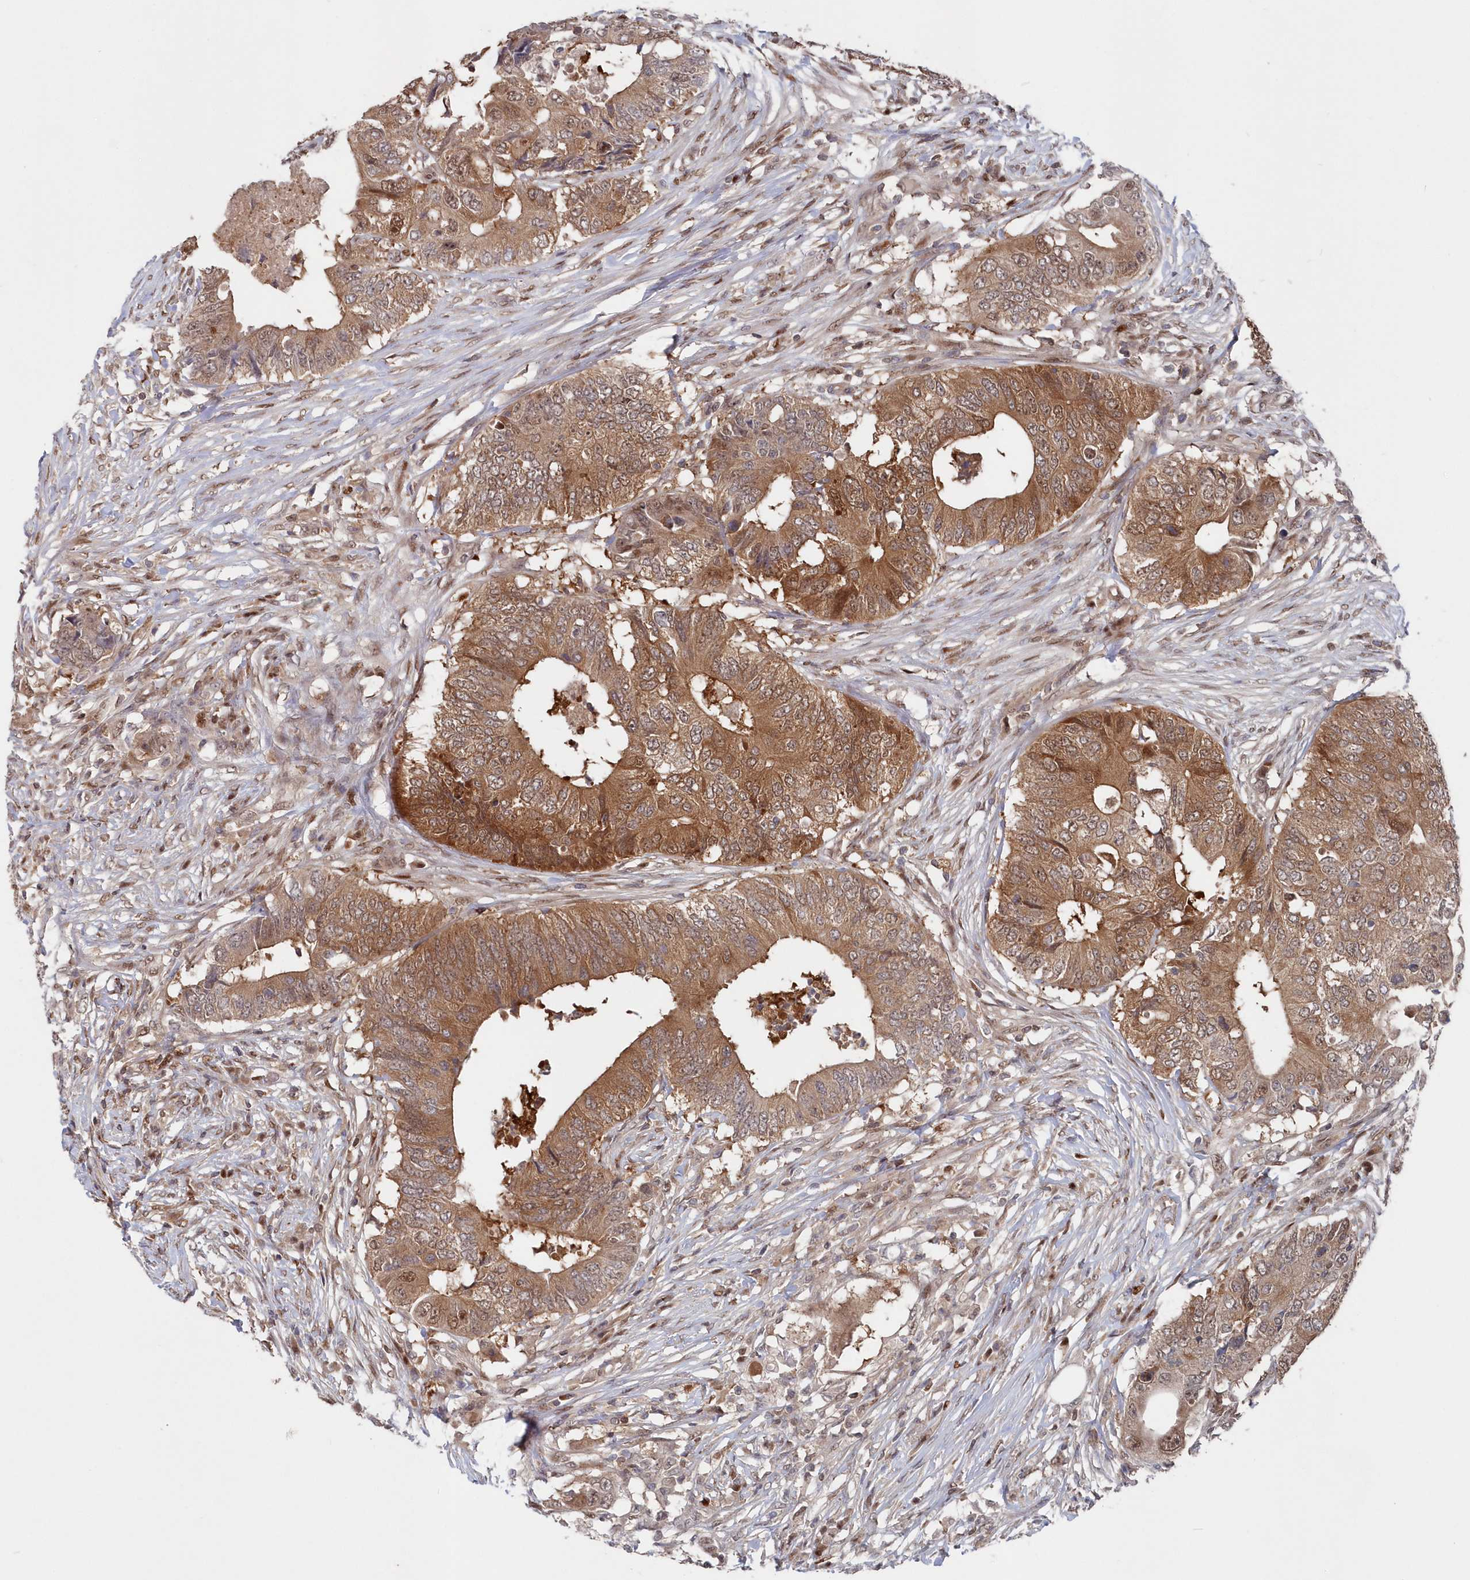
{"staining": {"intensity": "moderate", "quantity": ">75%", "location": "cytoplasmic/membranous,nuclear"}, "tissue": "colorectal cancer", "cell_type": "Tumor cells", "image_type": "cancer", "snomed": [{"axis": "morphology", "description": "Adenocarcinoma, NOS"}, {"axis": "topography", "description": "Colon"}], "caption": "Colorectal cancer (adenocarcinoma) stained with a brown dye displays moderate cytoplasmic/membranous and nuclear positive expression in approximately >75% of tumor cells.", "gene": "ABHD14B", "patient": {"sex": "male", "age": 71}}